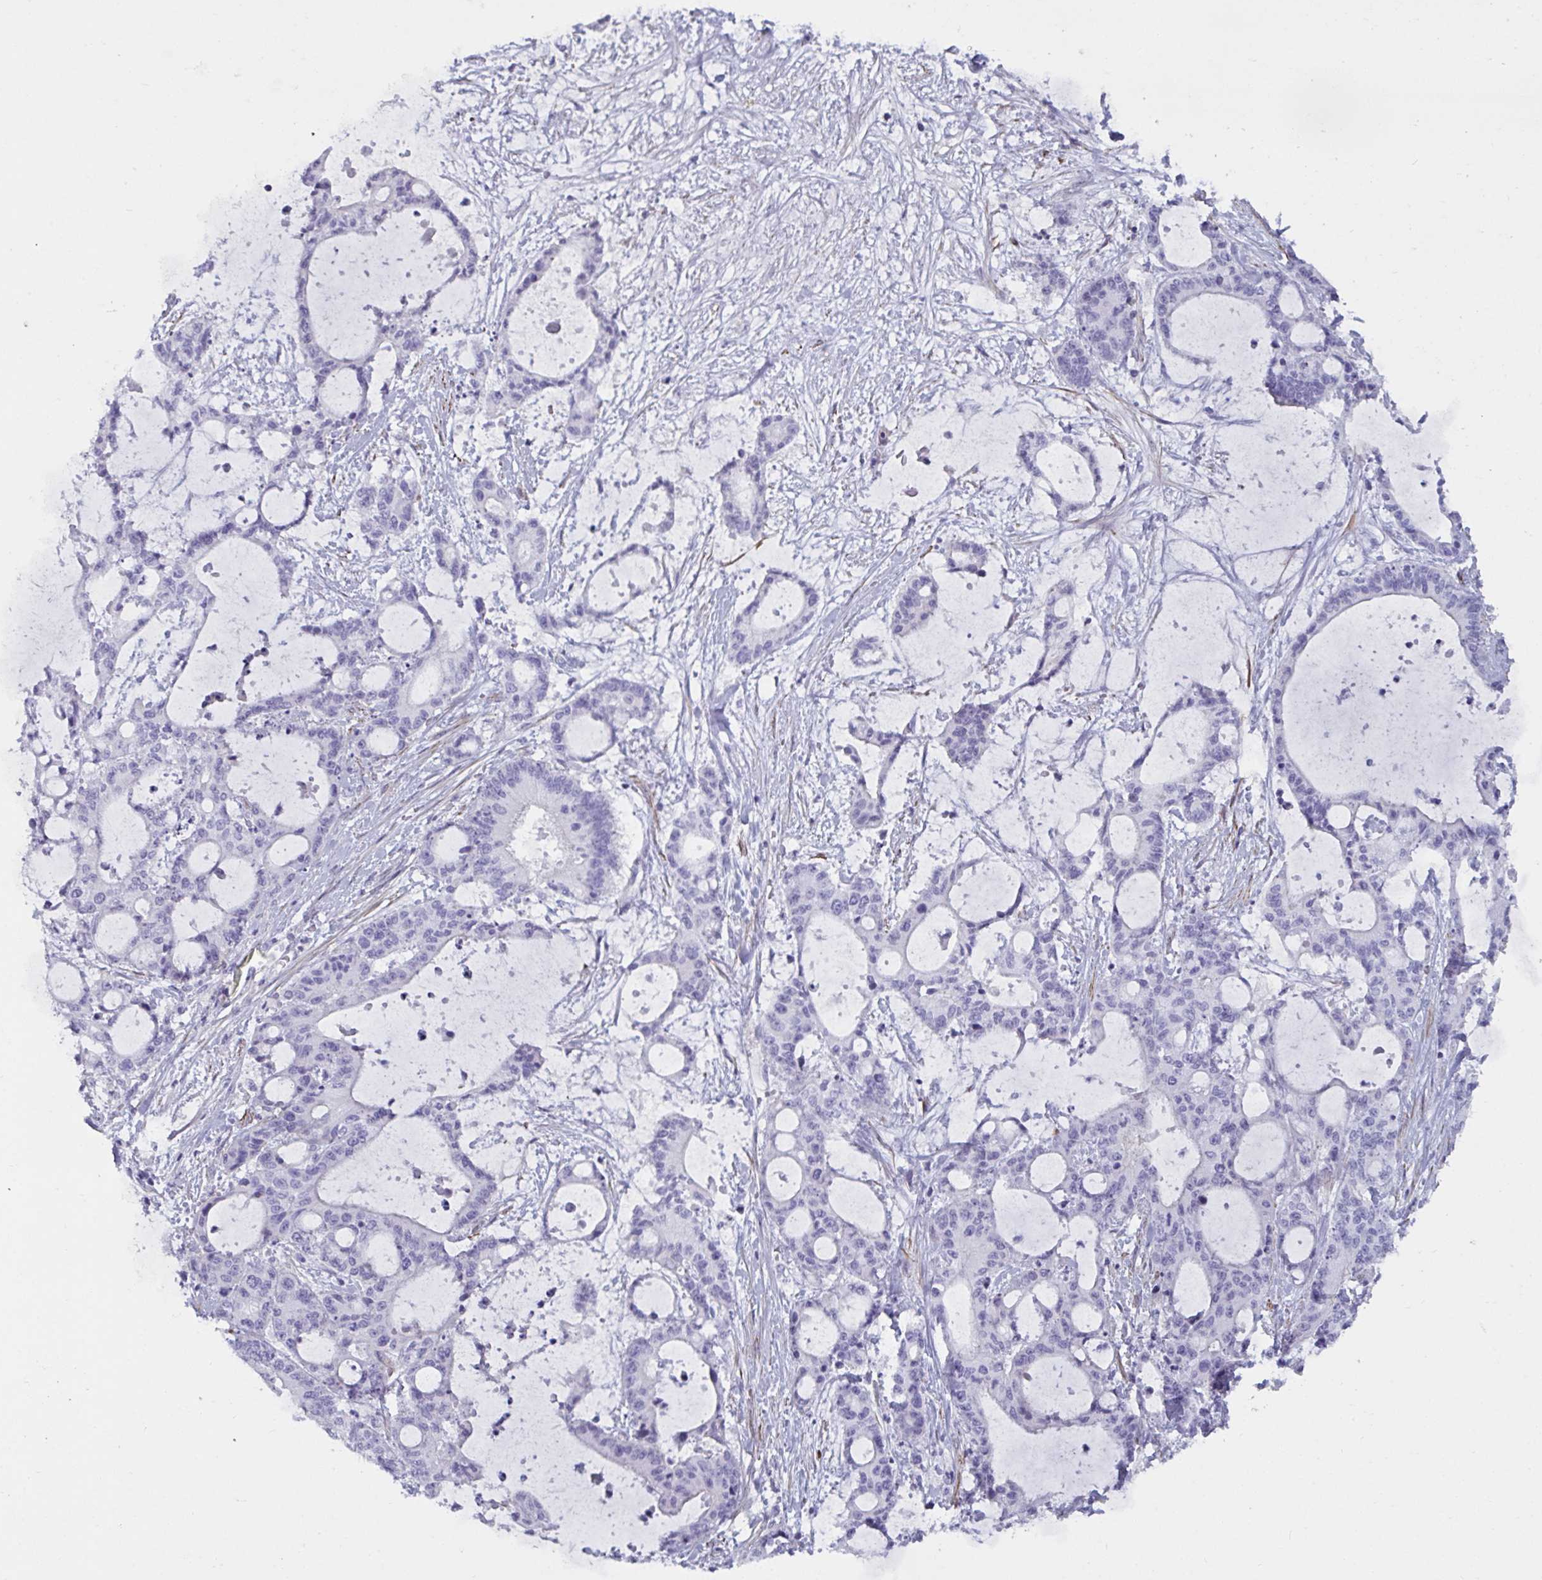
{"staining": {"intensity": "negative", "quantity": "none", "location": "none"}, "tissue": "liver cancer", "cell_type": "Tumor cells", "image_type": "cancer", "snomed": [{"axis": "morphology", "description": "Normal tissue, NOS"}, {"axis": "morphology", "description": "Cholangiocarcinoma"}, {"axis": "topography", "description": "Liver"}, {"axis": "topography", "description": "Peripheral nerve tissue"}], "caption": "Tumor cells are negative for protein expression in human liver cancer.", "gene": "OR5P3", "patient": {"sex": "female", "age": 73}}